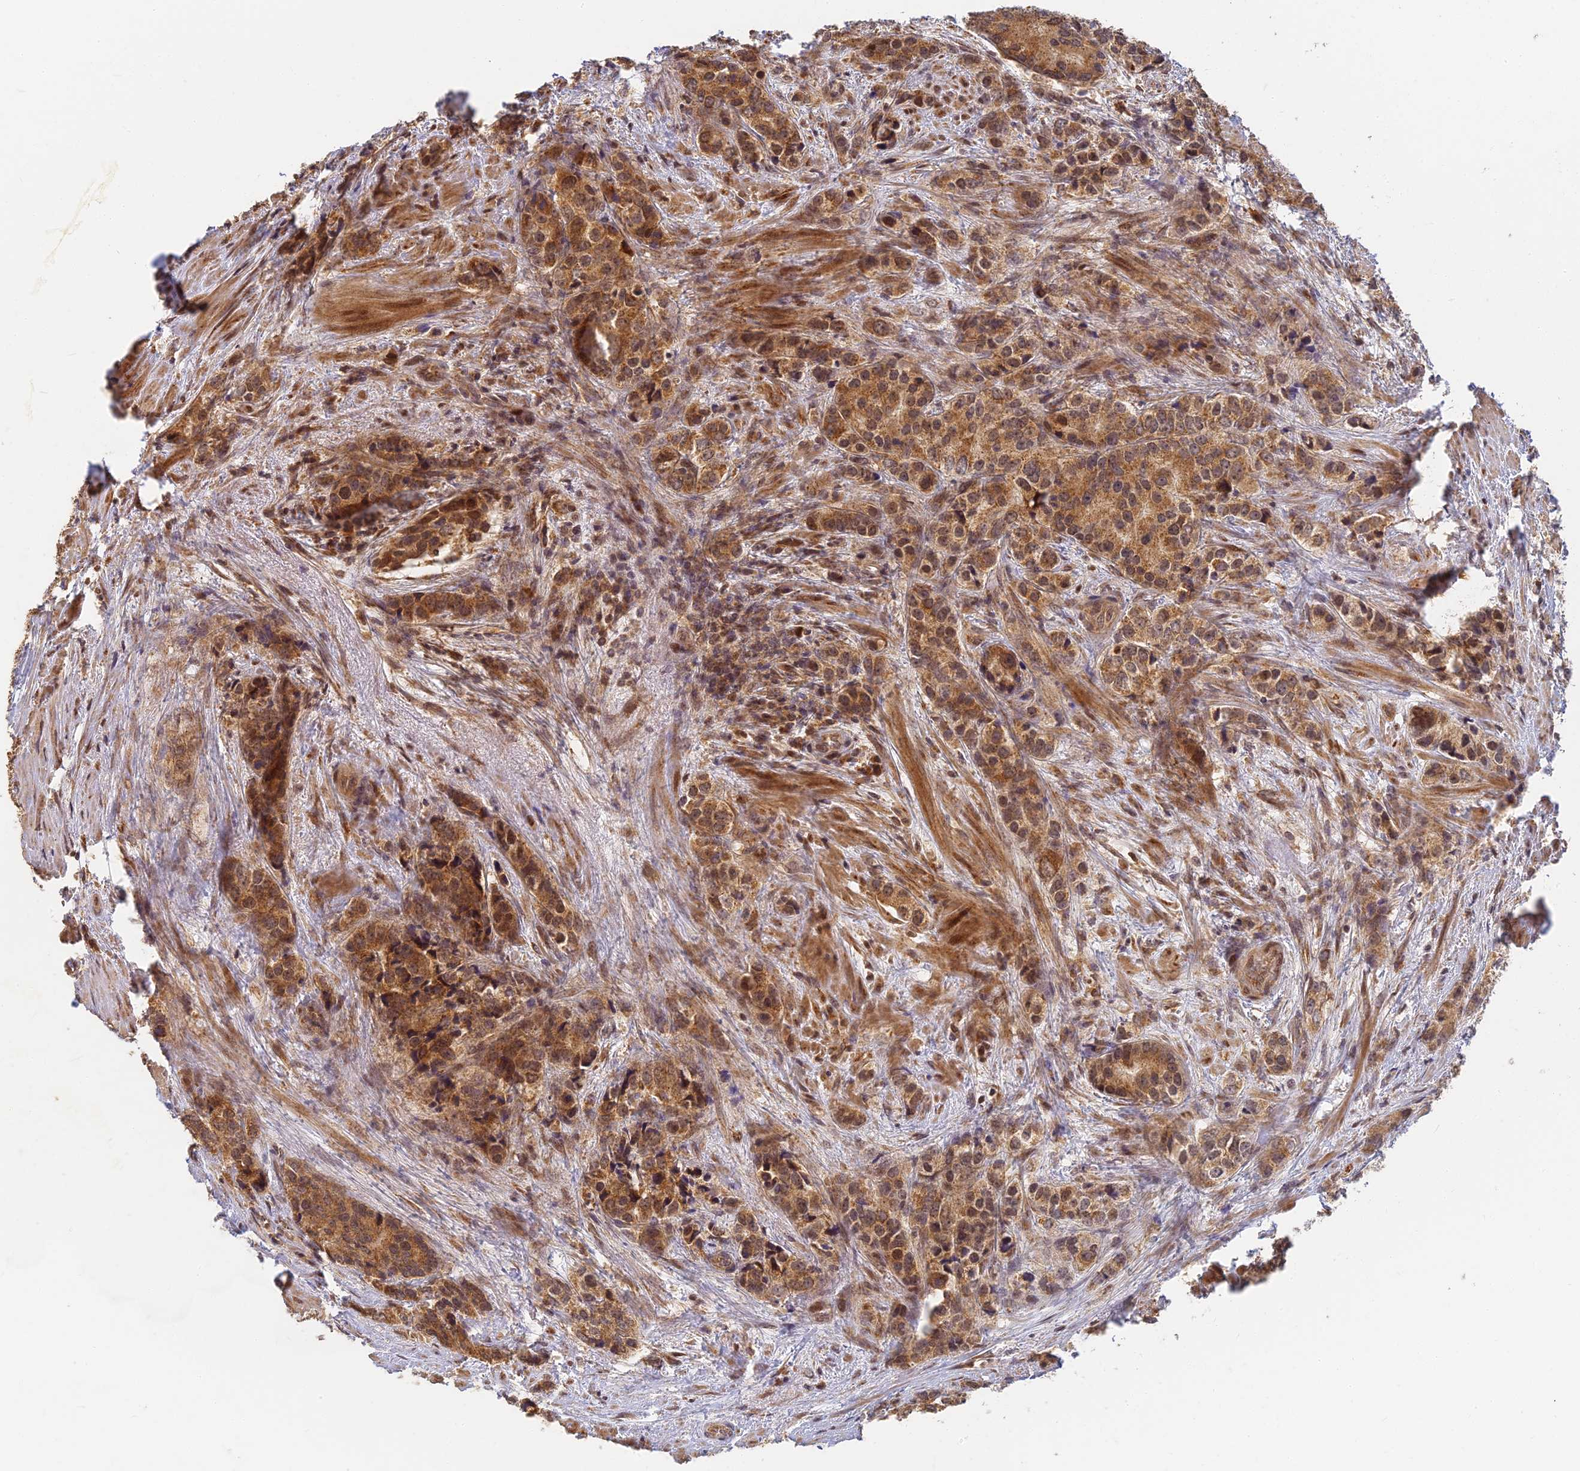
{"staining": {"intensity": "moderate", "quantity": ">75%", "location": "cytoplasmic/membranous"}, "tissue": "prostate cancer", "cell_type": "Tumor cells", "image_type": "cancer", "snomed": [{"axis": "morphology", "description": "Adenocarcinoma, High grade"}, {"axis": "topography", "description": "Prostate"}], "caption": "A brown stain highlights moderate cytoplasmic/membranous positivity of a protein in prostate cancer (adenocarcinoma (high-grade)) tumor cells.", "gene": "RGL3", "patient": {"sex": "male", "age": 62}}